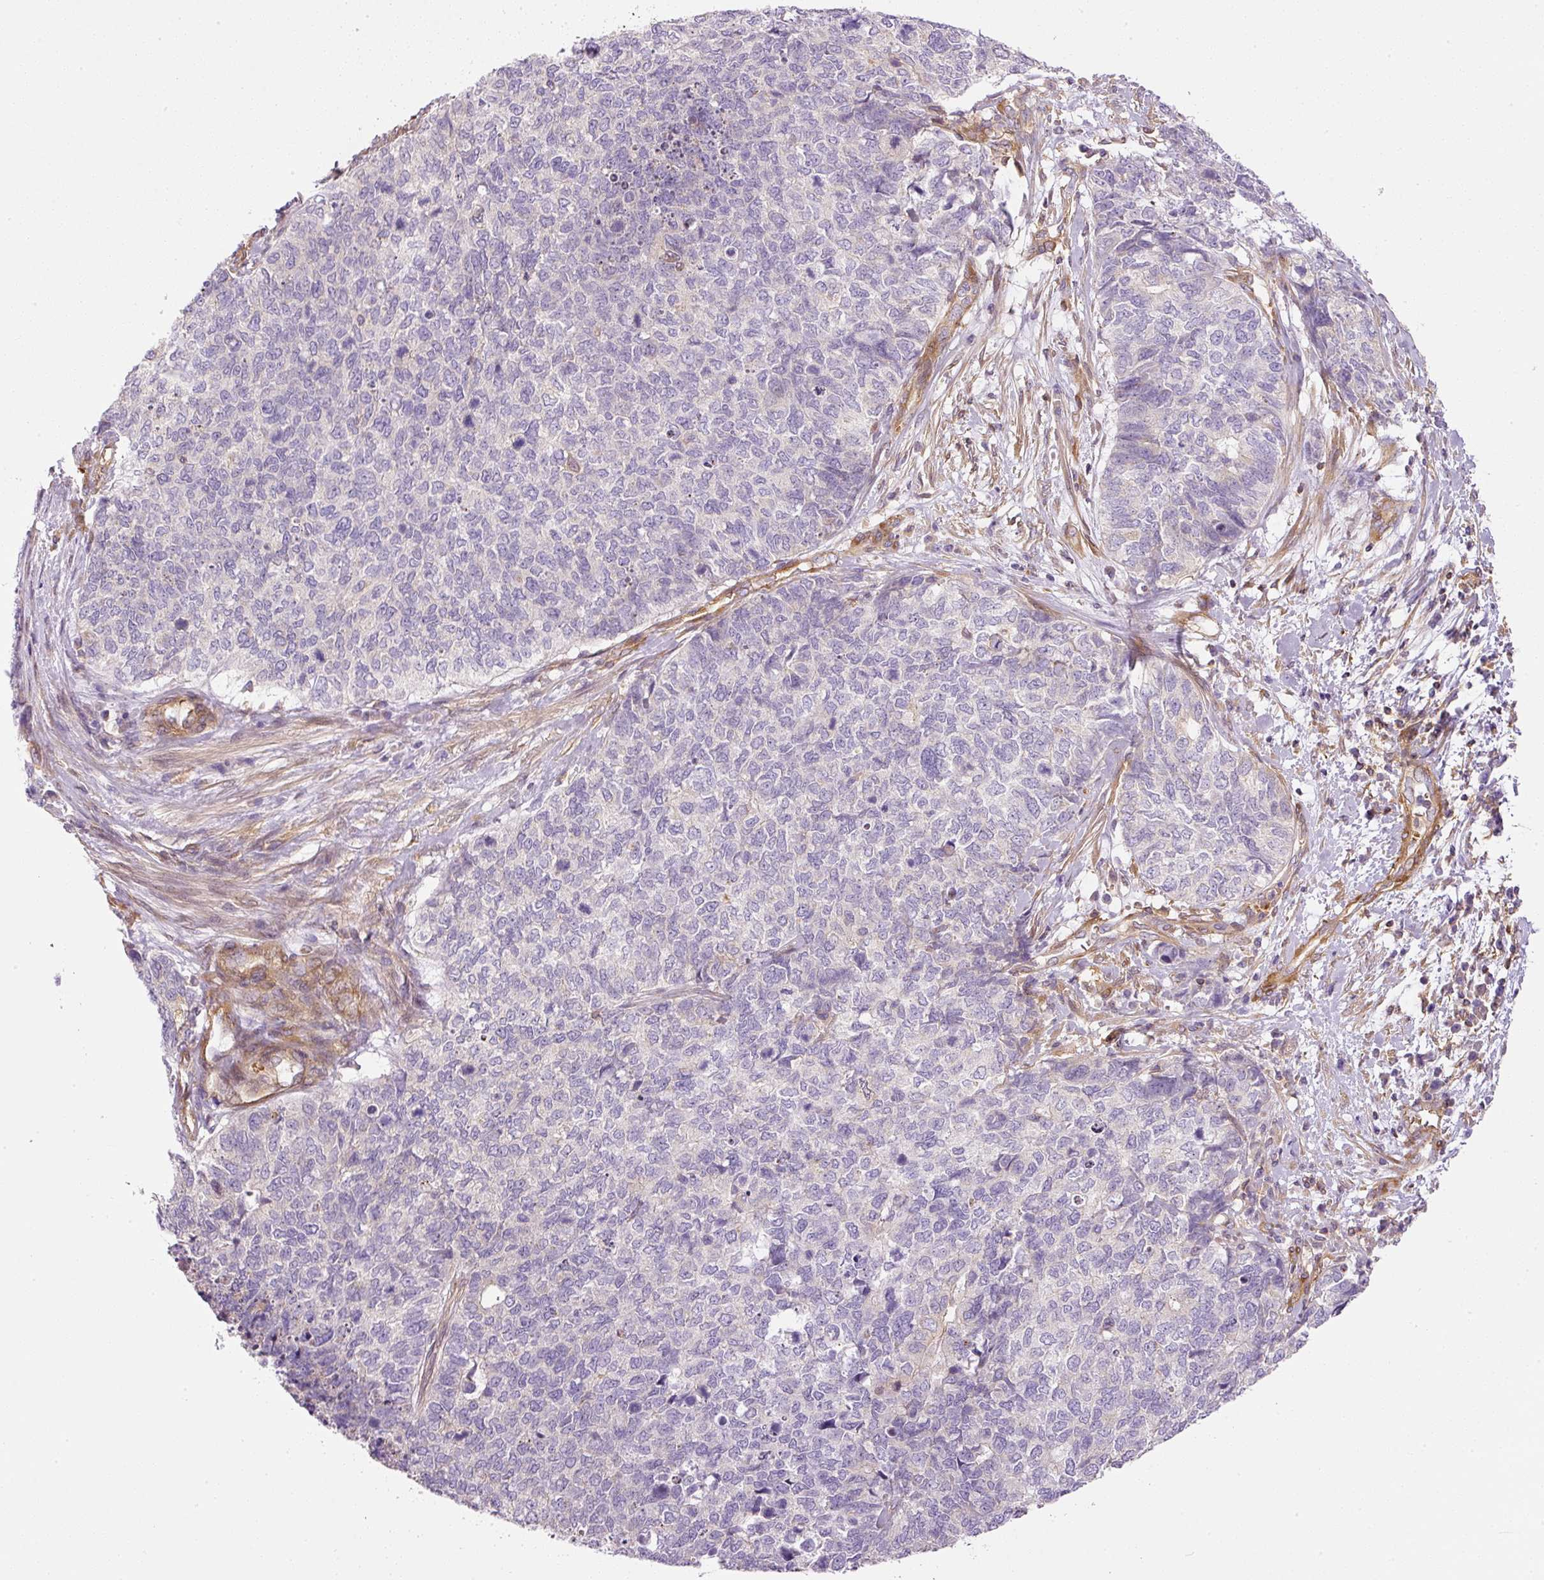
{"staining": {"intensity": "negative", "quantity": "none", "location": "none"}, "tissue": "cervical cancer", "cell_type": "Tumor cells", "image_type": "cancer", "snomed": [{"axis": "morphology", "description": "Squamous cell carcinoma, NOS"}, {"axis": "topography", "description": "Cervix"}], "caption": "Micrograph shows no protein expression in tumor cells of cervical cancer tissue.", "gene": "TBC1D2B", "patient": {"sex": "female", "age": 63}}